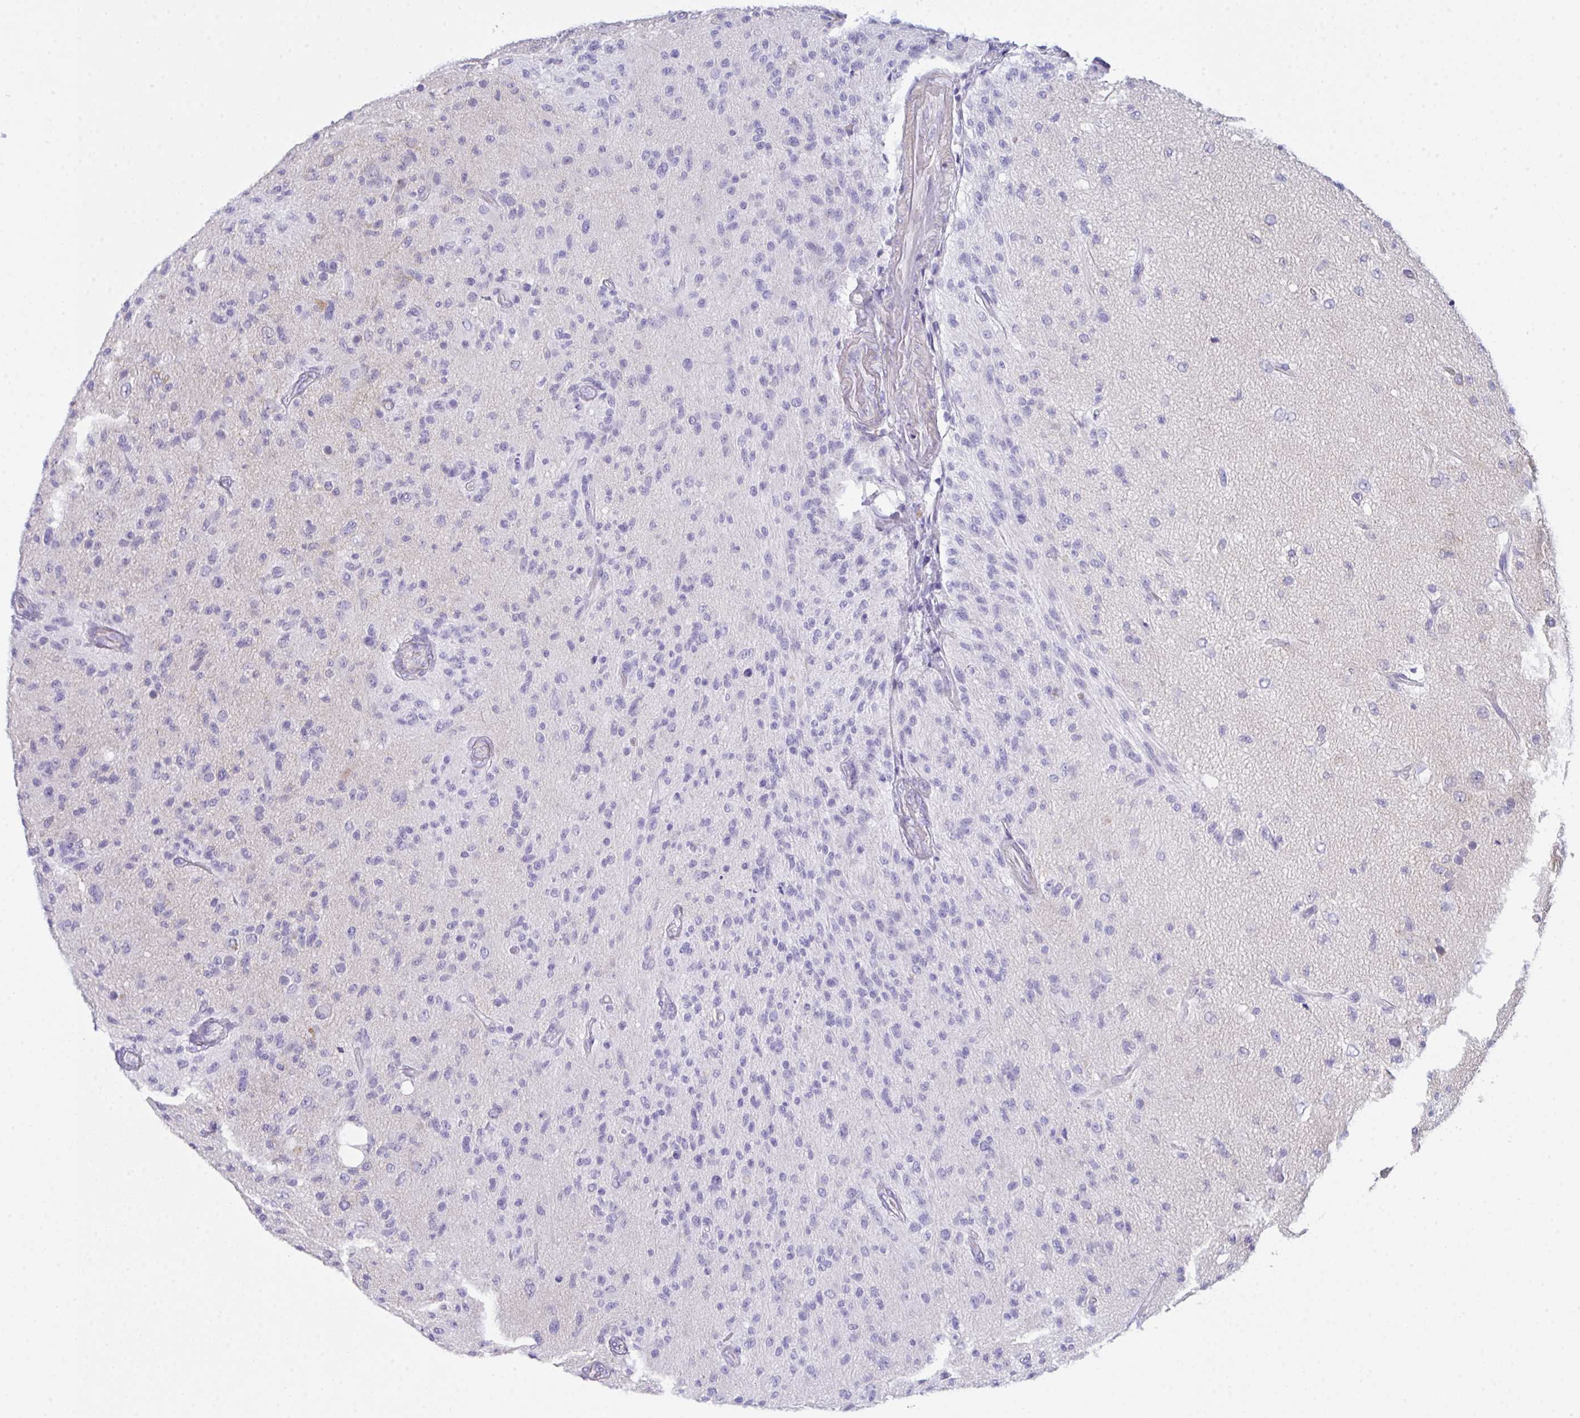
{"staining": {"intensity": "negative", "quantity": "none", "location": "none"}, "tissue": "glioma", "cell_type": "Tumor cells", "image_type": "cancer", "snomed": [{"axis": "morphology", "description": "Glioma, malignant, High grade"}, {"axis": "topography", "description": "Brain"}], "caption": "Glioma was stained to show a protein in brown. There is no significant expression in tumor cells. The staining was performed using DAB to visualize the protein expression in brown, while the nuclei were stained in blue with hematoxylin (Magnification: 20x).", "gene": "CEP170B", "patient": {"sex": "female", "age": 67}}